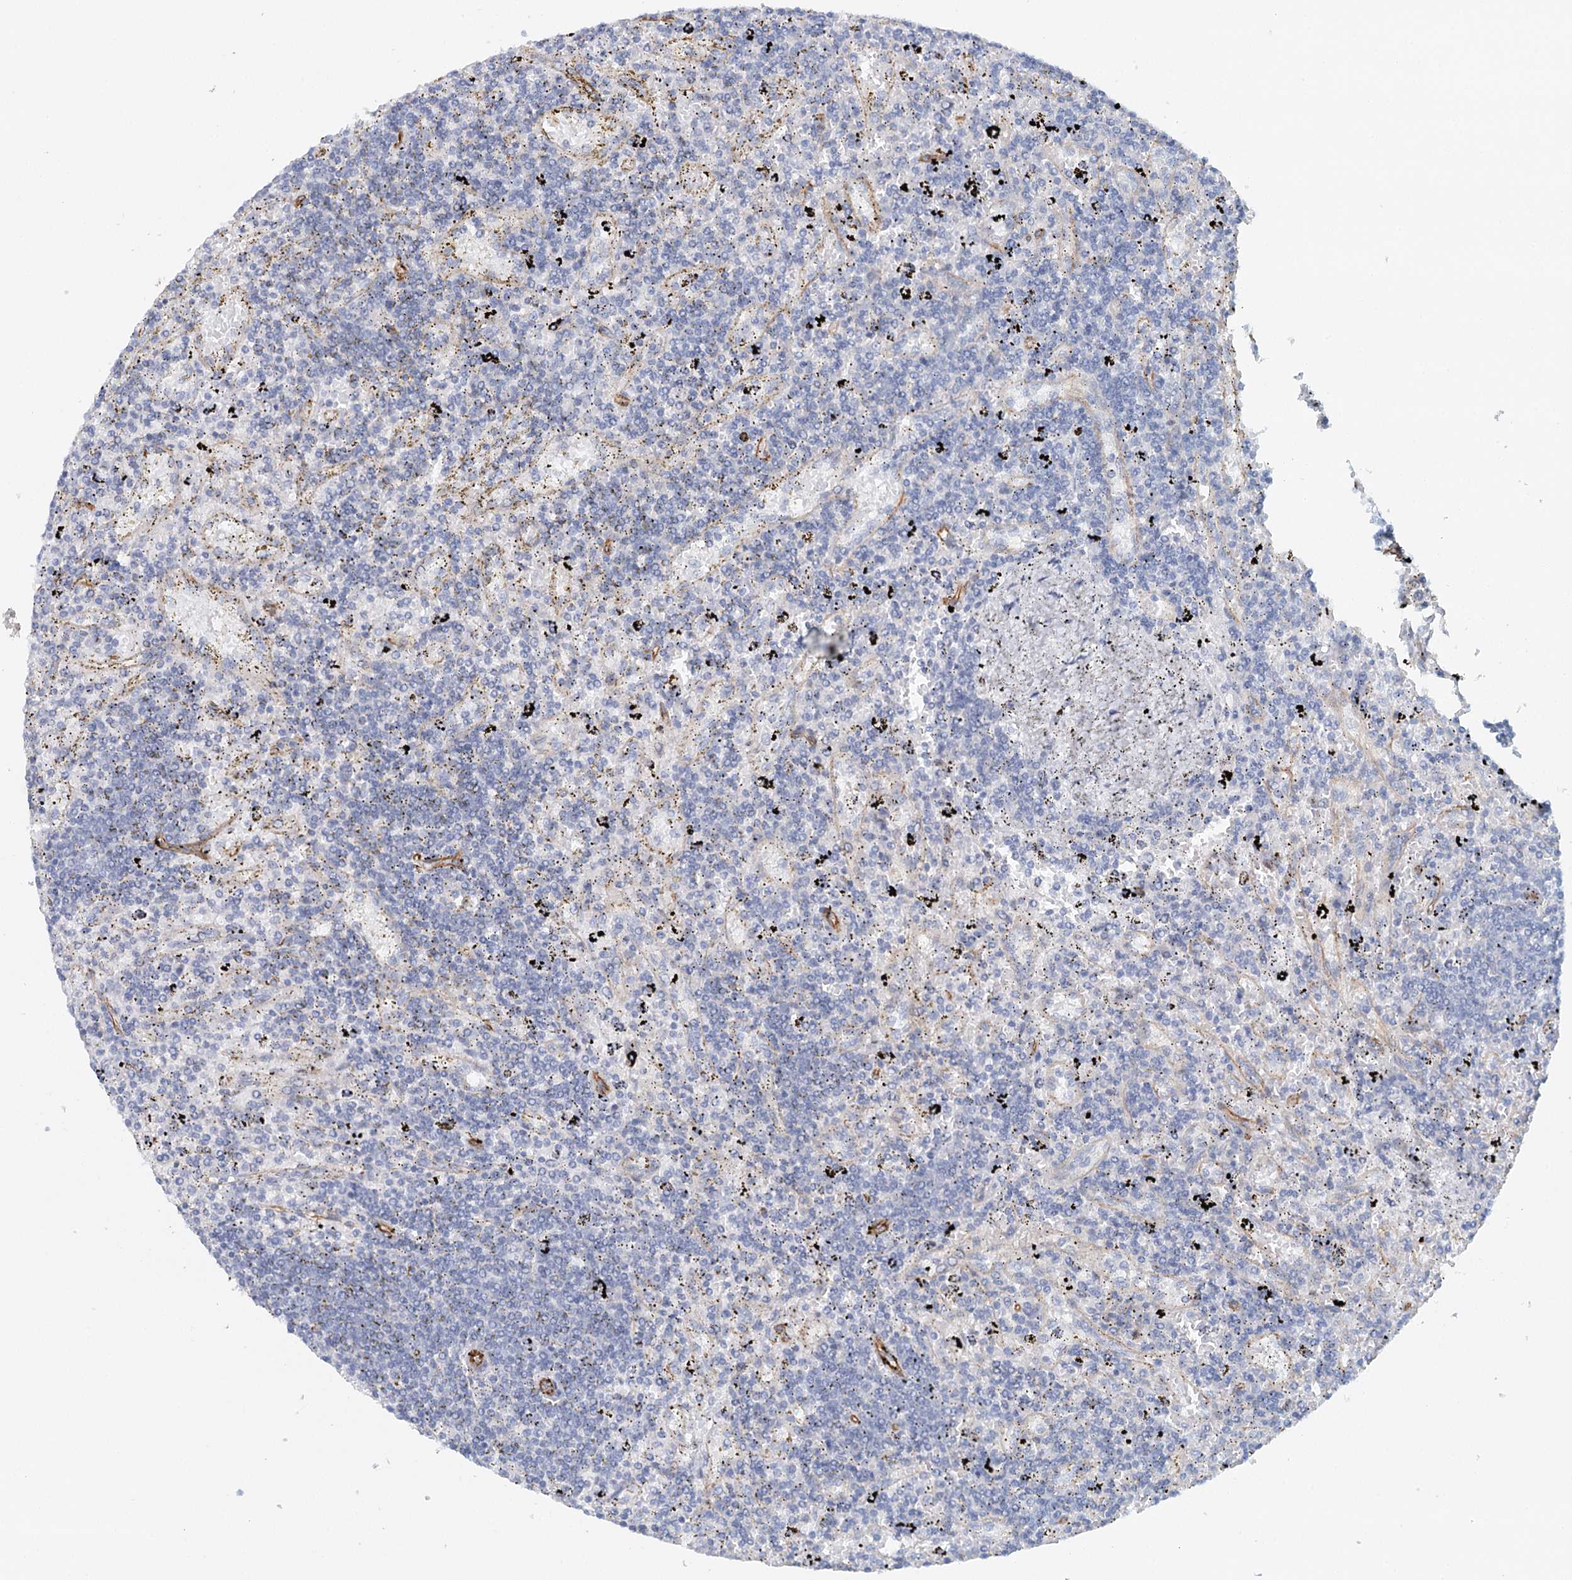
{"staining": {"intensity": "negative", "quantity": "none", "location": "none"}, "tissue": "lymphoma", "cell_type": "Tumor cells", "image_type": "cancer", "snomed": [{"axis": "morphology", "description": "Malignant lymphoma, non-Hodgkin's type, Low grade"}, {"axis": "topography", "description": "Spleen"}], "caption": "A micrograph of human malignant lymphoma, non-Hodgkin's type (low-grade) is negative for staining in tumor cells.", "gene": "SYNPO", "patient": {"sex": "male", "age": 76}}